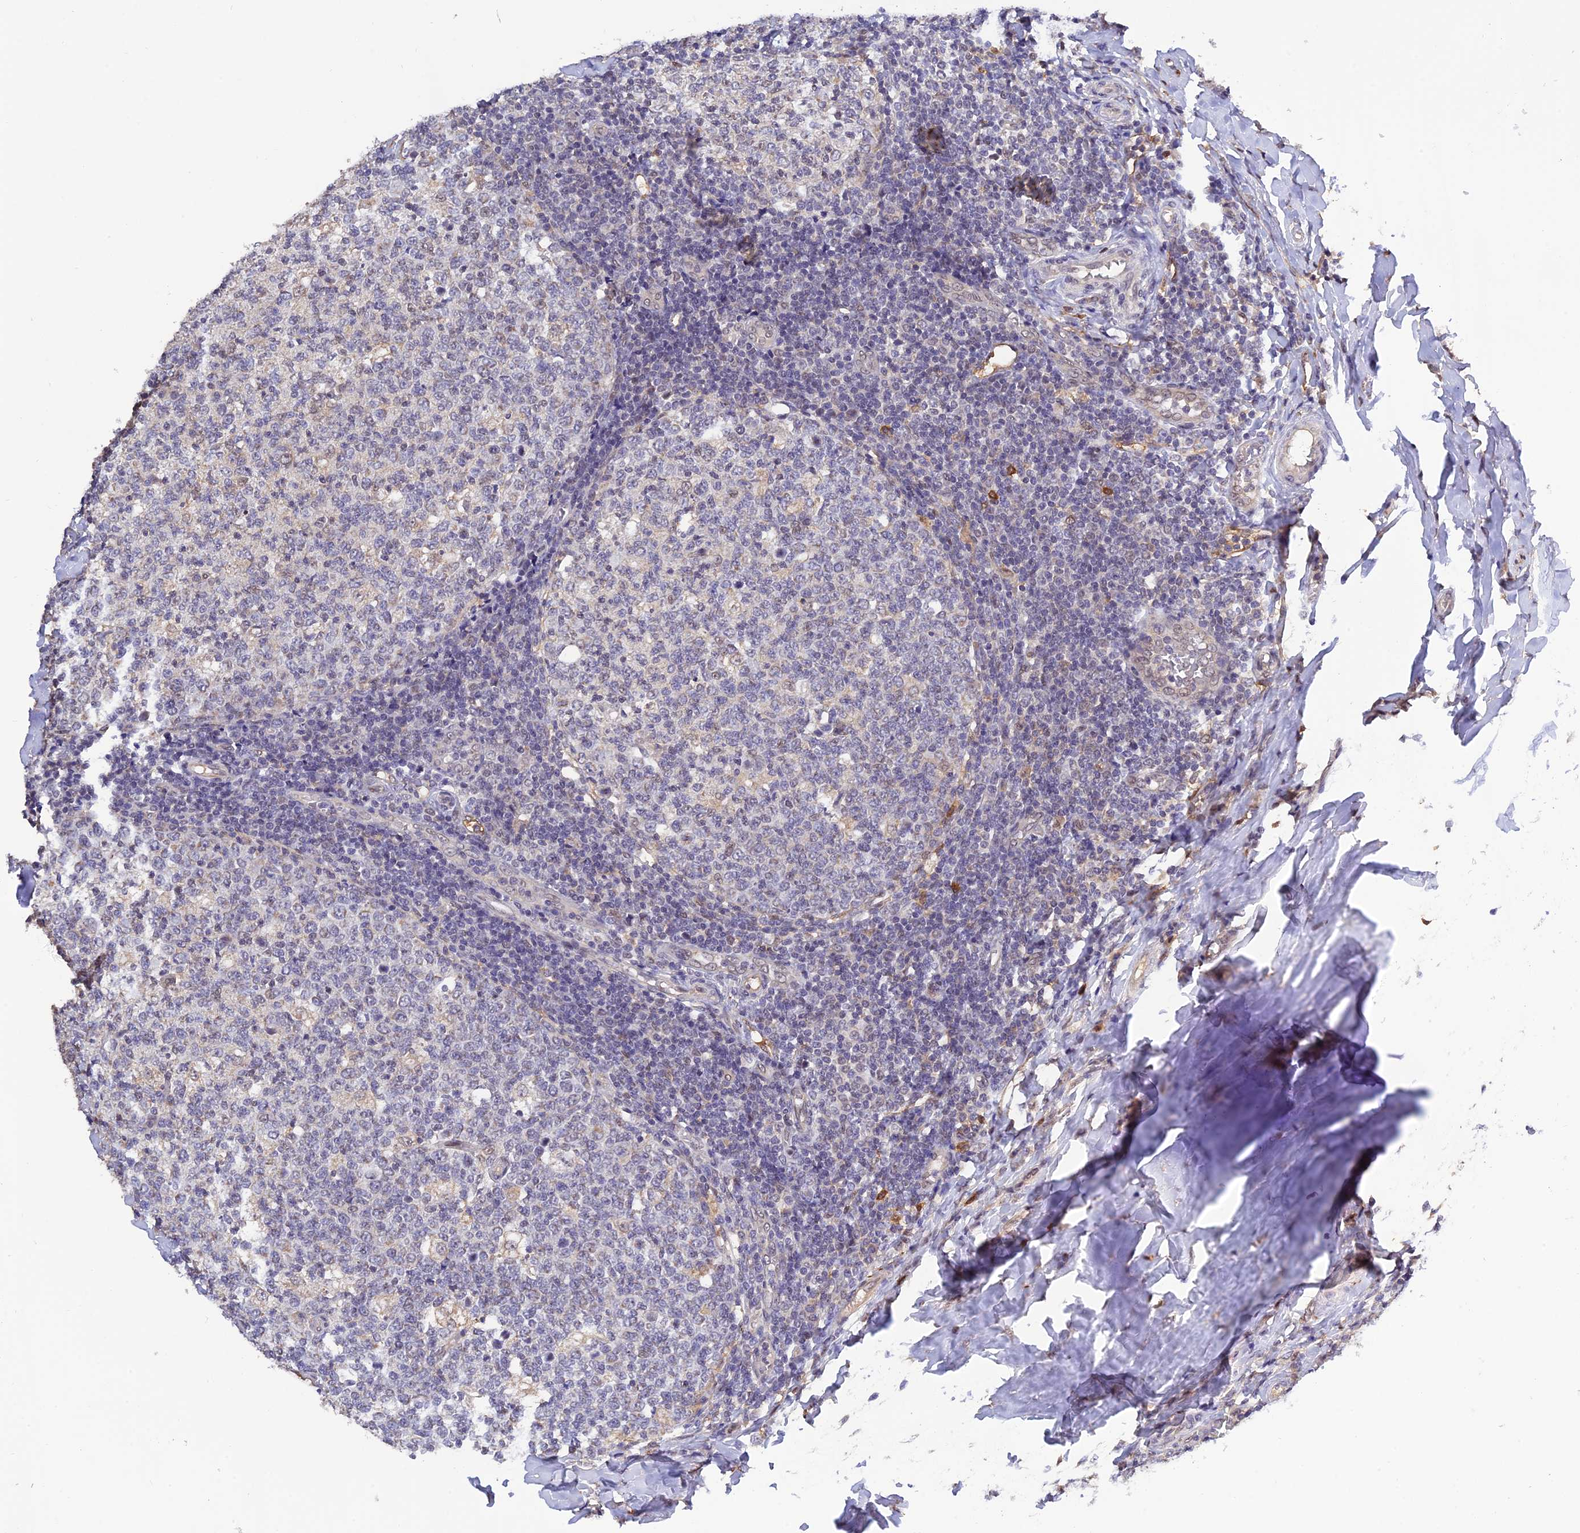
{"staining": {"intensity": "negative", "quantity": "none", "location": "none"}, "tissue": "tonsil", "cell_type": "Germinal center cells", "image_type": "normal", "snomed": [{"axis": "morphology", "description": "Normal tissue, NOS"}, {"axis": "topography", "description": "Tonsil"}], "caption": "This is an immunohistochemistry (IHC) micrograph of unremarkable tonsil. There is no staining in germinal center cells.", "gene": "MNS1", "patient": {"sex": "female", "age": 19}}